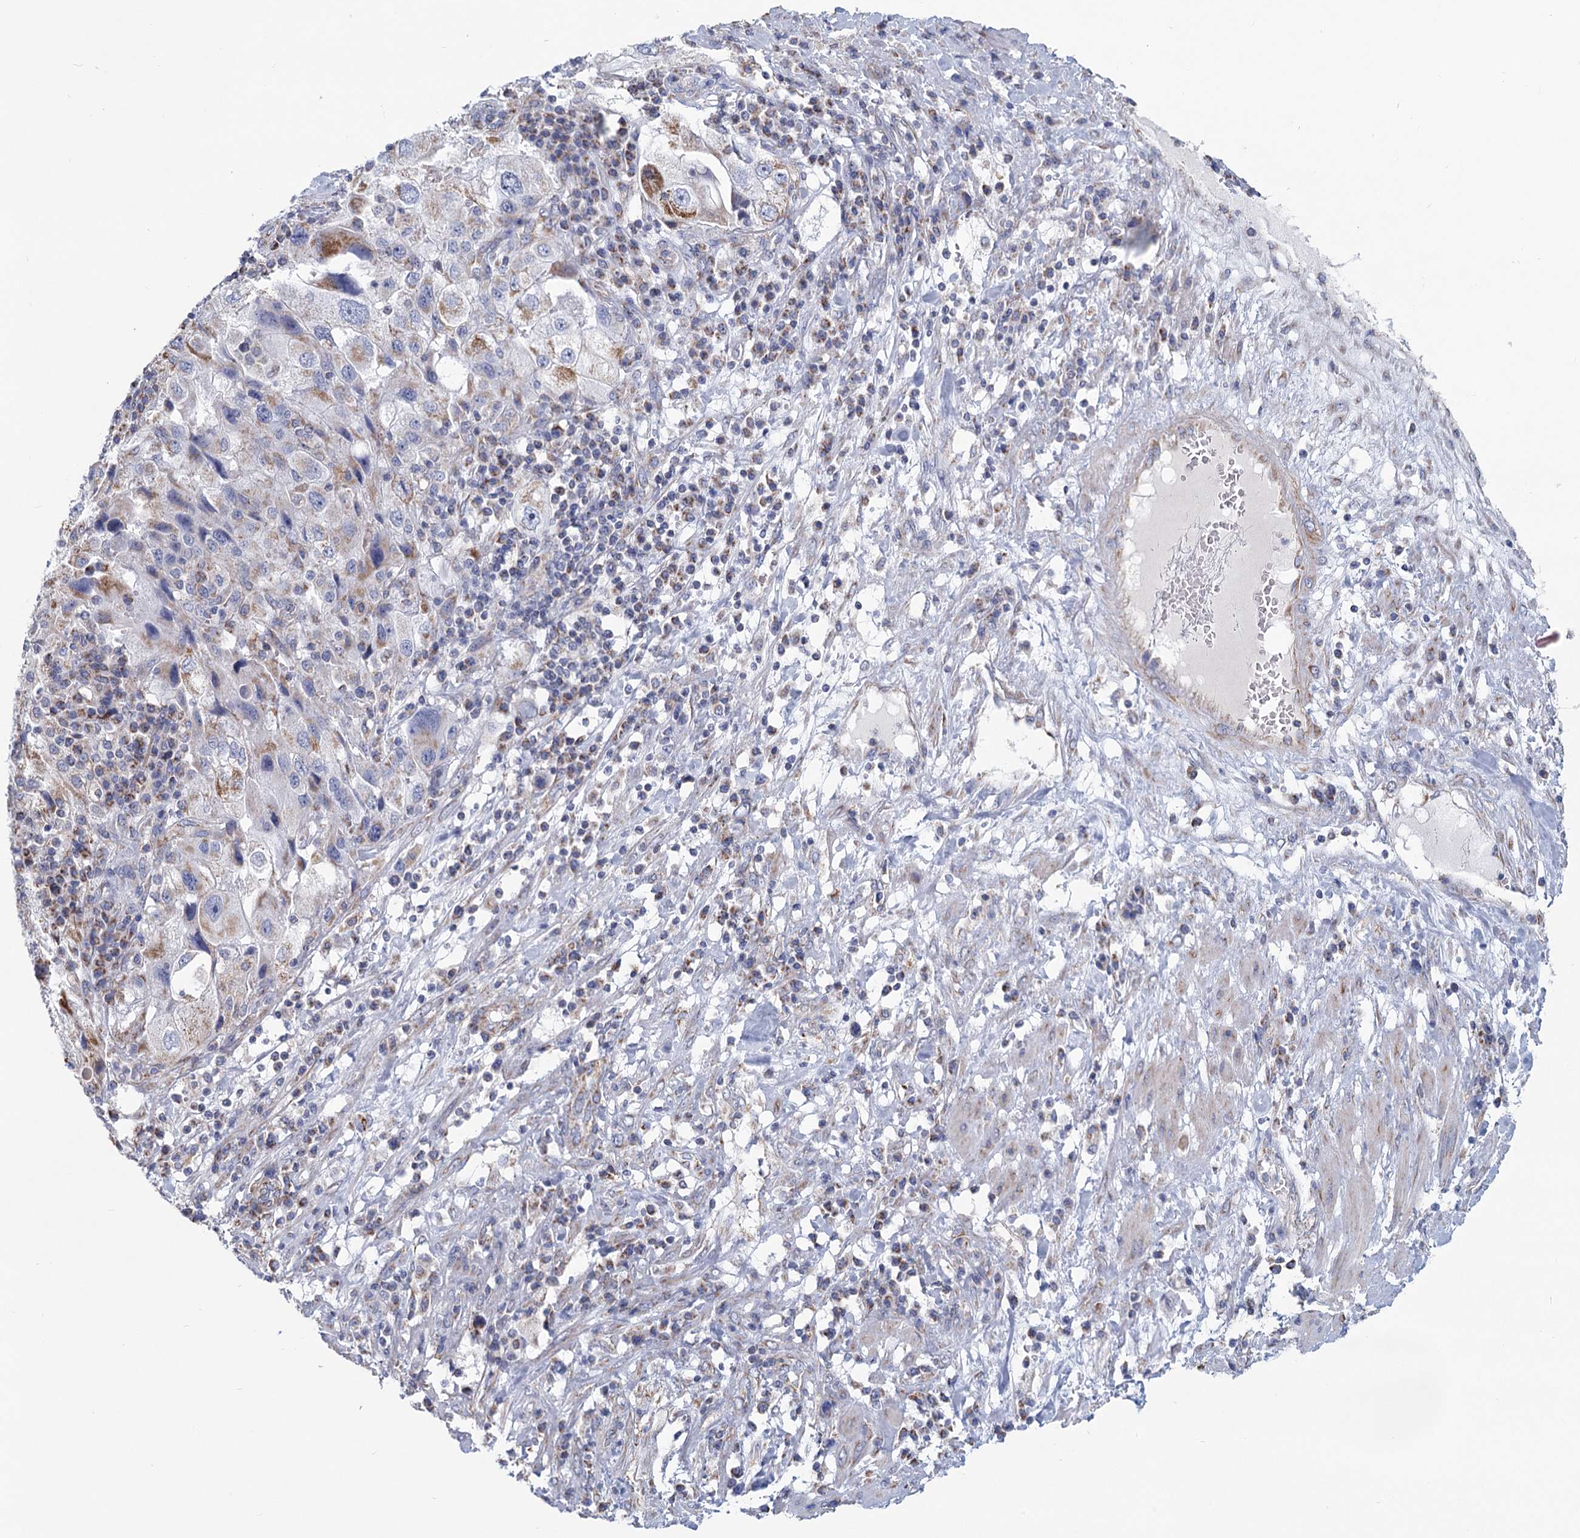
{"staining": {"intensity": "weak", "quantity": "<25%", "location": "cytoplasmic/membranous"}, "tissue": "endometrial cancer", "cell_type": "Tumor cells", "image_type": "cancer", "snomed": [{"axis": "morphology", "description": "Adenocarcinoma, NOS"}, {"axis": "topography", "description": "Endometrium"}], "caption": "Immunohistochemistry (IHC) of human endometrial cancer (adenocarcinoma) exhibits no expression in tumor cells.", "gene": "NDUFC2", "patient": {"sex": "female", "age": 49}}